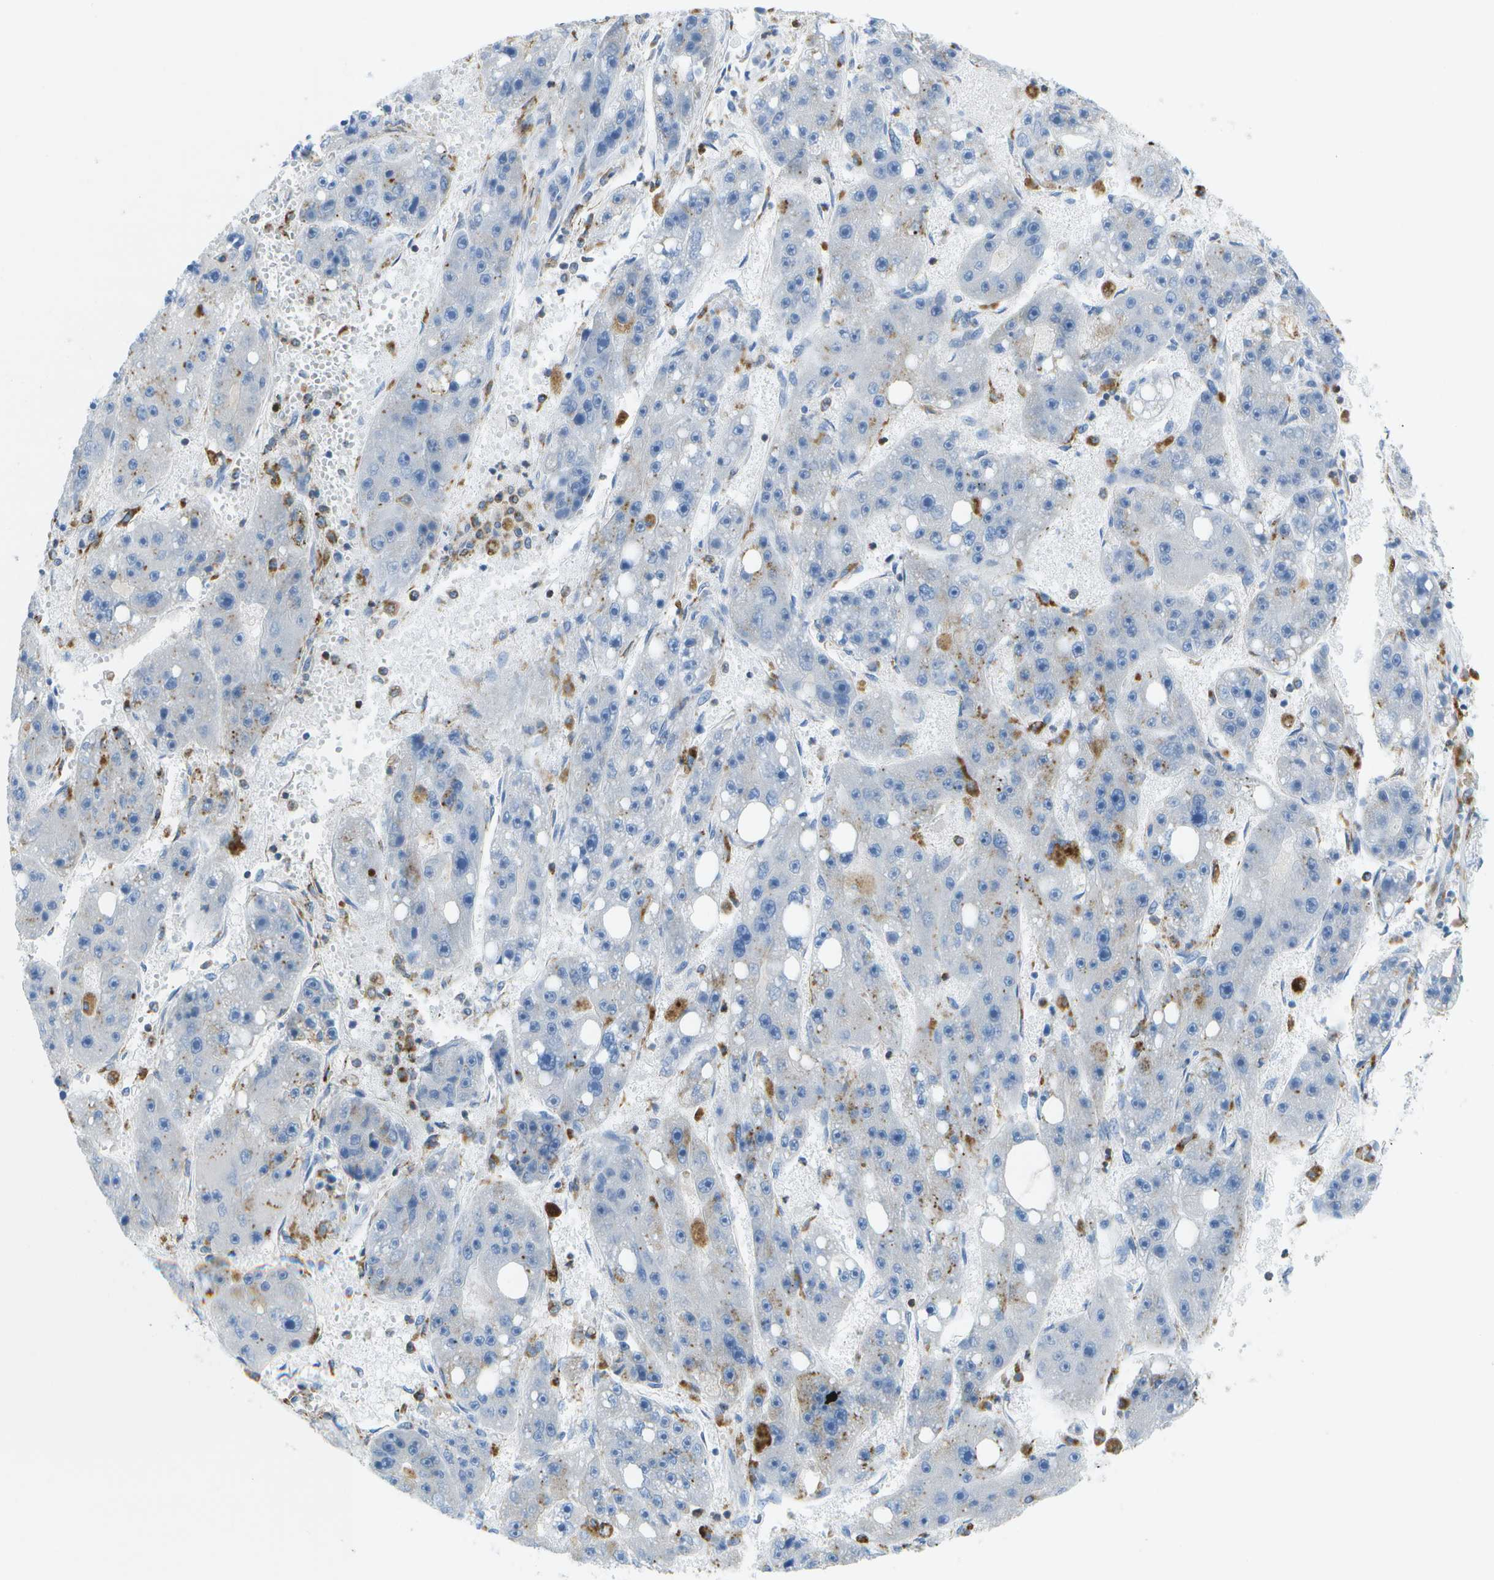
{"staining": {"intensity": "negative", "quantity": "none", "location": "none"}, "tissue": "liver cancer", "cell_type": "Tumor cells", "image_type": "cancer", "snomed": [{"axis": "morphology", "description": "Carcinoma, Hepatocellular, NOS"}, {"axis": "topography", "description": "Liver"}], "caption": "A high-resolution histopathology image shows immunohistochemistry staining of liver hepatocellular carcinoma, which shows no significant positivity in tumor cells.", "gene": "PRCP", "patient": {"sex": "female", "age": 61}}